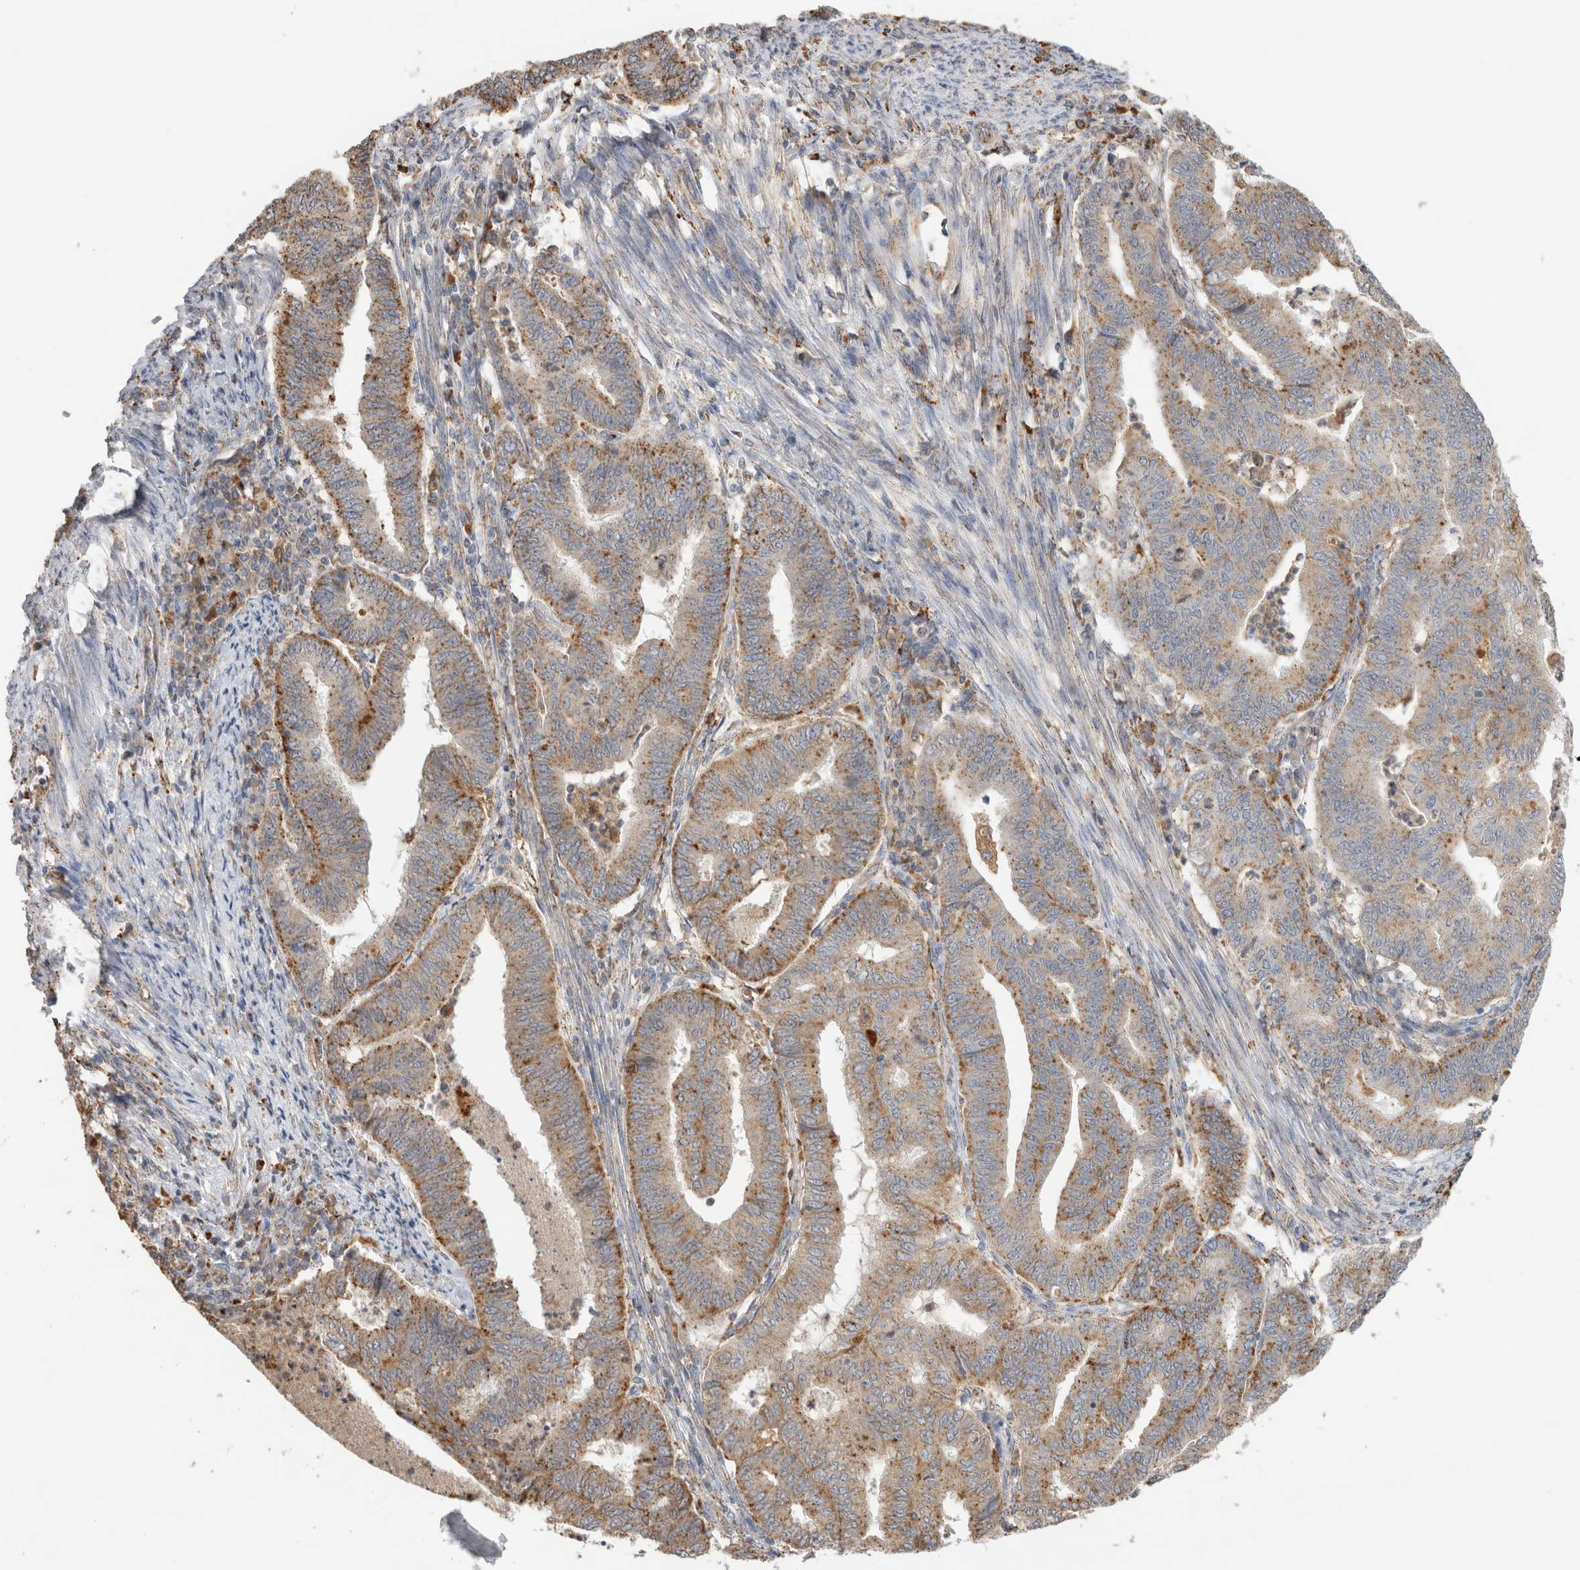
{"staining": {"intensity": "moderate", "quantity": ">75%", "location": "cytoplasmic/membranous"}, "tissue": "endometrial cancer", "cell_type": "Tumor cells", "image_type": "cancer", "snomed": [{"axis": "morphology", "description": "Polyp, NOS"}, {"axis": "morphology", "description": "Adenocarcinoma, NOS"}, {"axis": "morphology", "description": "Adenoma, NOS"}, {"axis": "topography", "description": "Endometrium"}], "caption": "Tumor cells exhibit medium levels of moderate cytoplasmic/membranous positivity in about >75% of cells in endometrial cancer (adenoma). (IHC, brightfield microscopy, high magnification).", "gene": "GNS", "patient": {"sex": "female", "age": 79}}